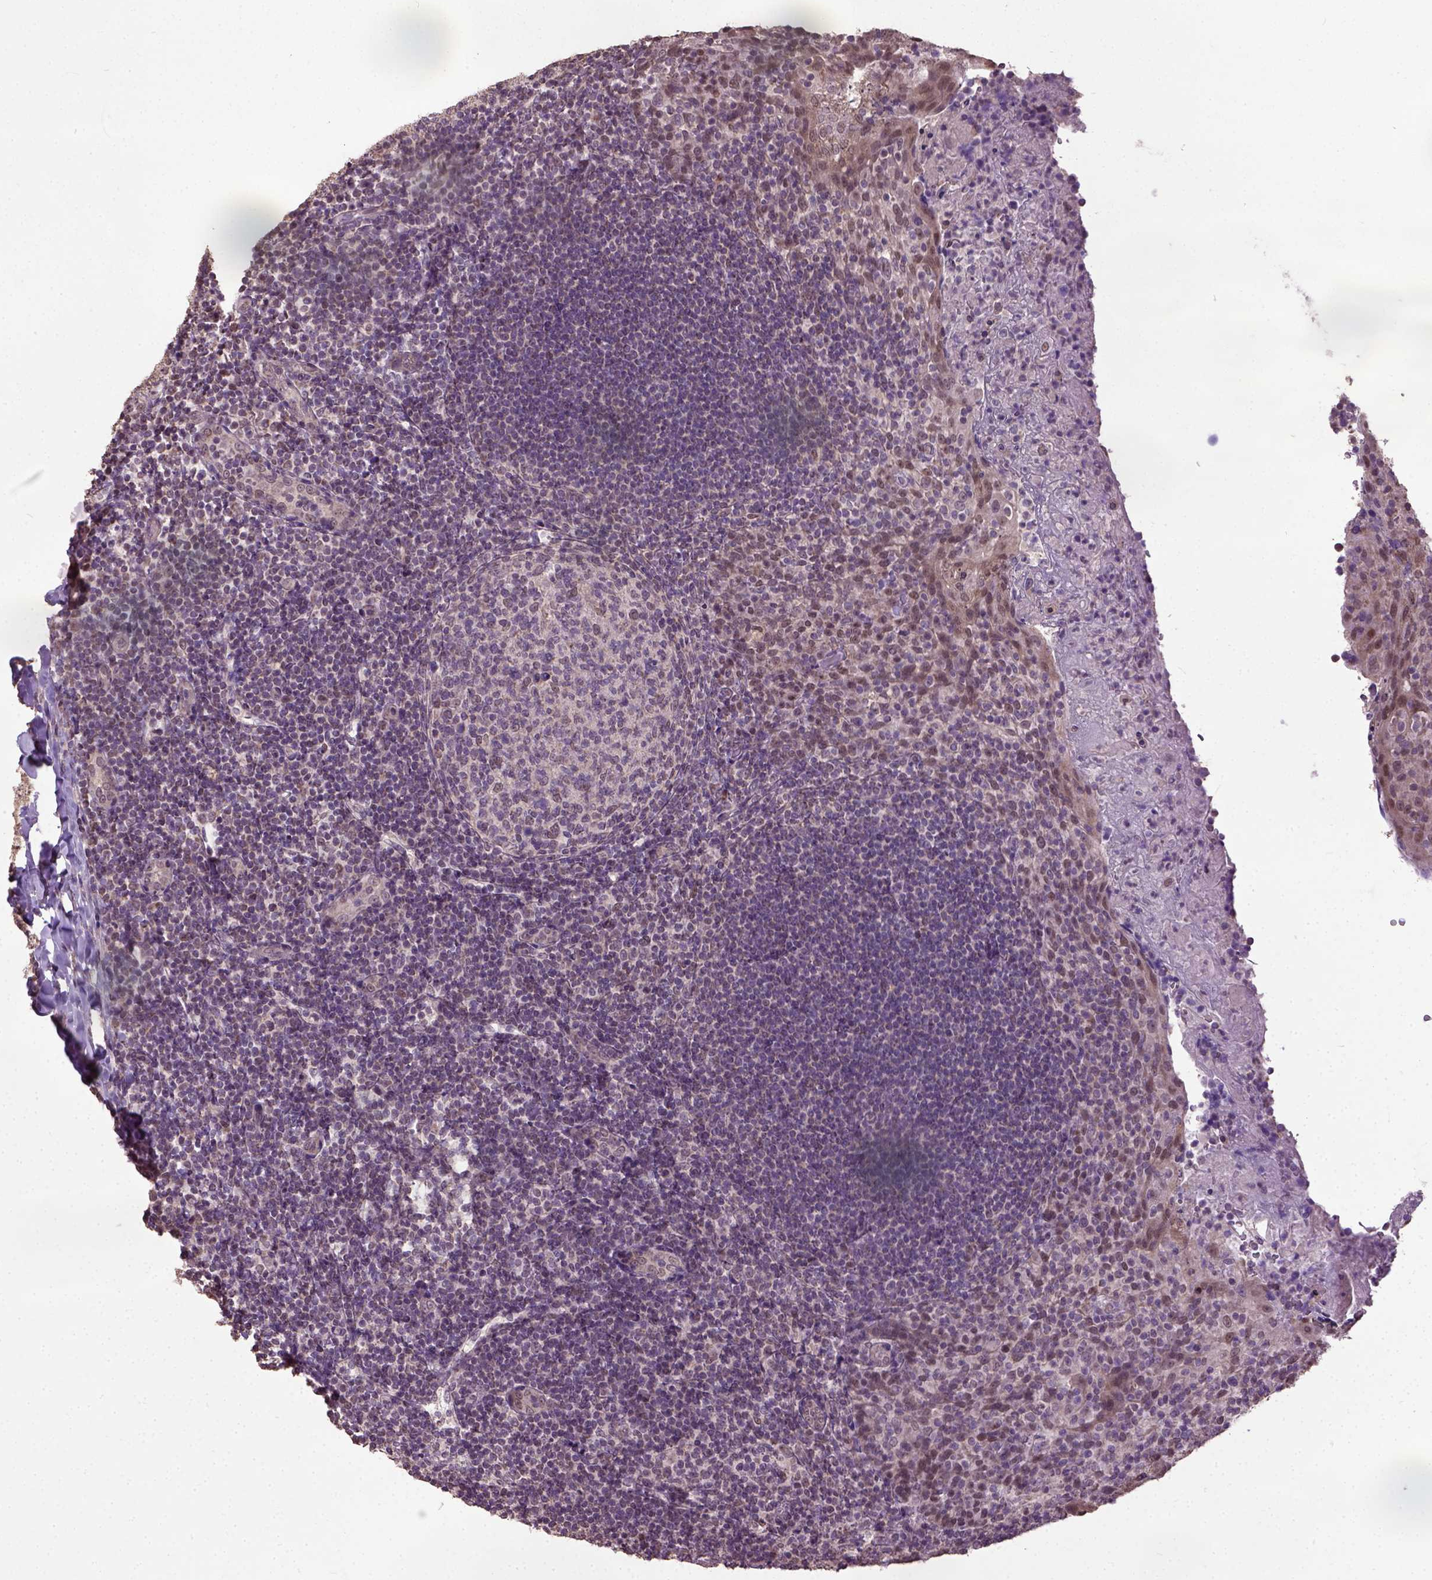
{"staining": {"intensity": "weak", "quantity": "25%-75%", "location": "nuclear"}, "tissue": "tonsil", "cell_type": "Germinal center cells", "image_type": "normal", "snomed": [{"axis": "morphology", "description": "Normal tissue, NOS"}, {"axis": "topography", "description": "Tonsil"}], "caption": "This is an image of immunohistochemistry (IHC) staining of normal tonsil, which shows weak positivity in the nuclear of germinal center cells.", "gene": "UBA3", "patient": {"sex": "female", "age": 10}}